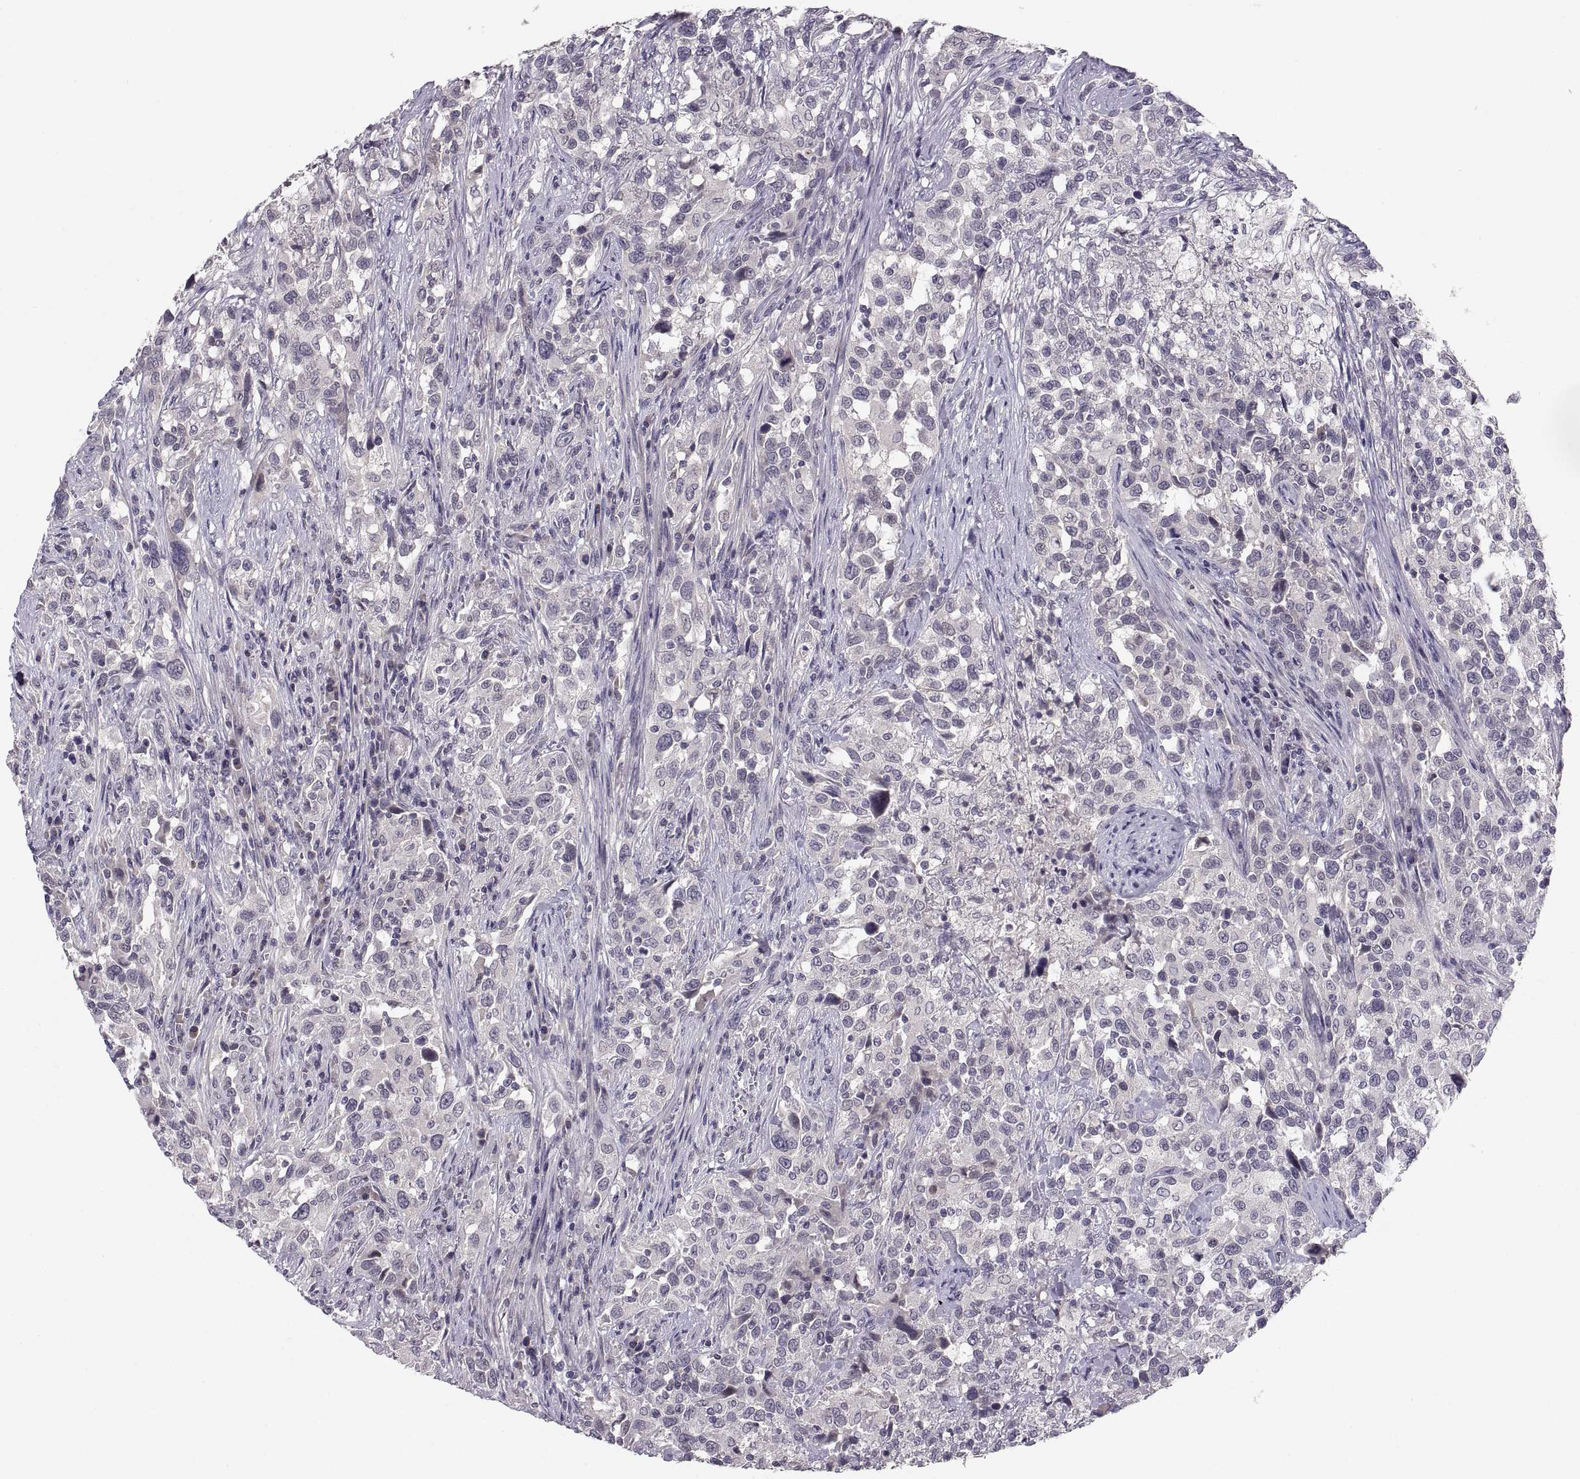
{"staining": {"intensity": "negative", "quantity": "none", "location": "none"}, "tissue": "urothelial cancer", "cell_type": "Tumor cells", "image_type": "cancer", "snomed": [{"axis": "morphology", "description": "Urothelial carcinoma, NOS"}, {"axis": "morphology", "description": "Urothelial carcinoma, High grade"}, {"axis": "topography", "description": "Urinary bladder"}], "caption": "An IHC histopathology image of urothelial cancer is shown. There is no staining in tumor cells of urothelial cancer. The staining was performed using DAB (3,3'-diaminobenzidine) to visualize the protein expression in brown, while the nuclei were stained in blue with hematoxylin (Magnification: 20x).", "gene": "PAX2", "patient": {"sex": "female", "age": 64}}